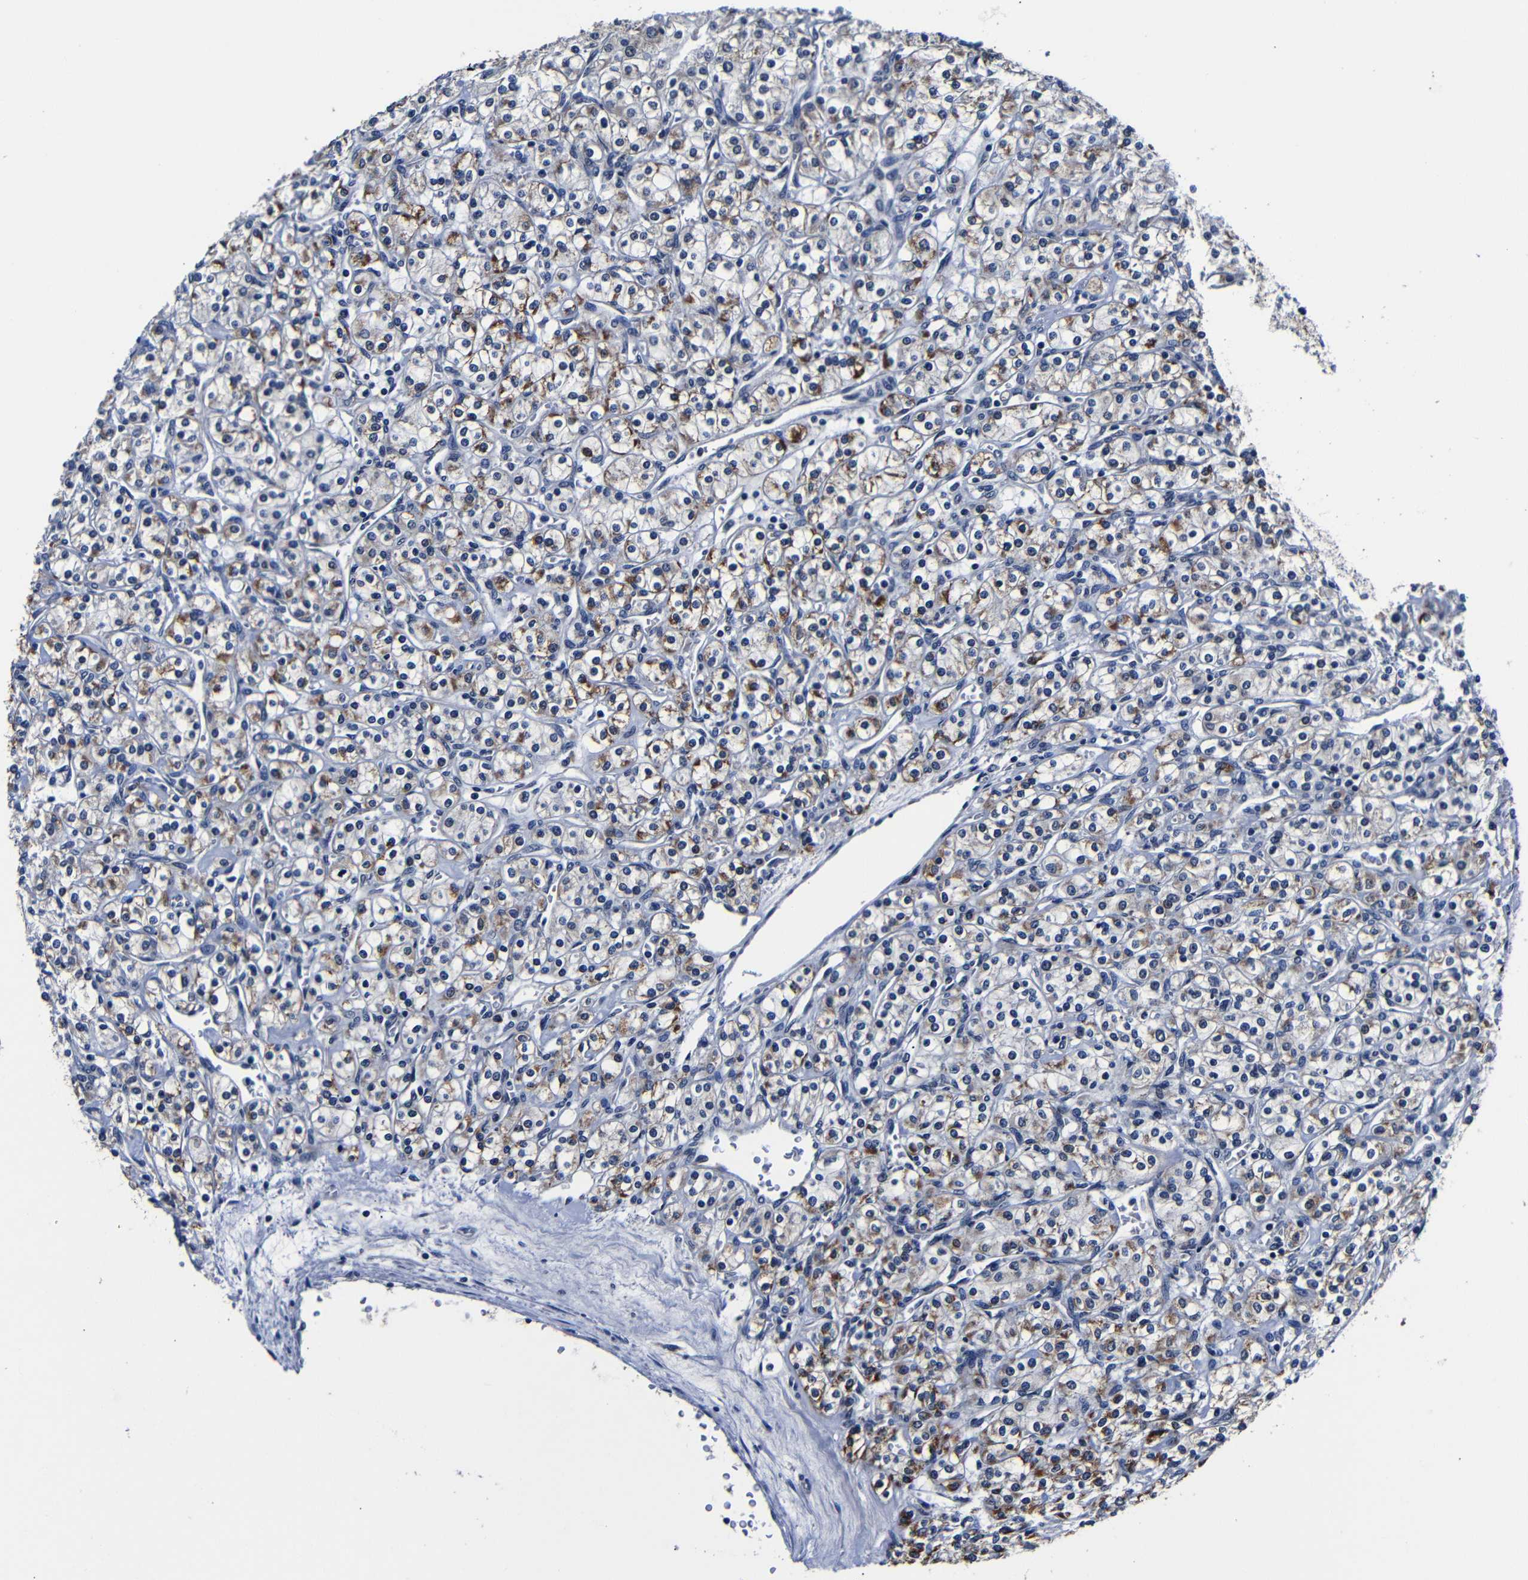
{"staining": {"intensity": "moderate", "quantity": "25%-75%", "location": "cytoplasmic/membranous"}, "tissue": "renal cancer", "cell_type": "Tumor cells", "image_type": "cancer", "snomed": [{"axis": "morphology", "description": "Adenocarcinoma, NOS"}, {"axis": "topography", "description": "Kidney"}], "caption": "Immunohistochemistry staining of renal cancer (adenocarcinoma), which exhibits medium levels of moderate cytoplasmic/membranous staining in about 25%-75% of tumor cells indicating moderate cytoplasmic/membranous protein positivity. The staining was performed using DAB (3,3'-diaminobenzidine) (brown) for protein detection and nuclei were counterstained in hematoxylin (blue).", "gene": "DEPP1", "patient": {"sex": "male", "age": 77}}